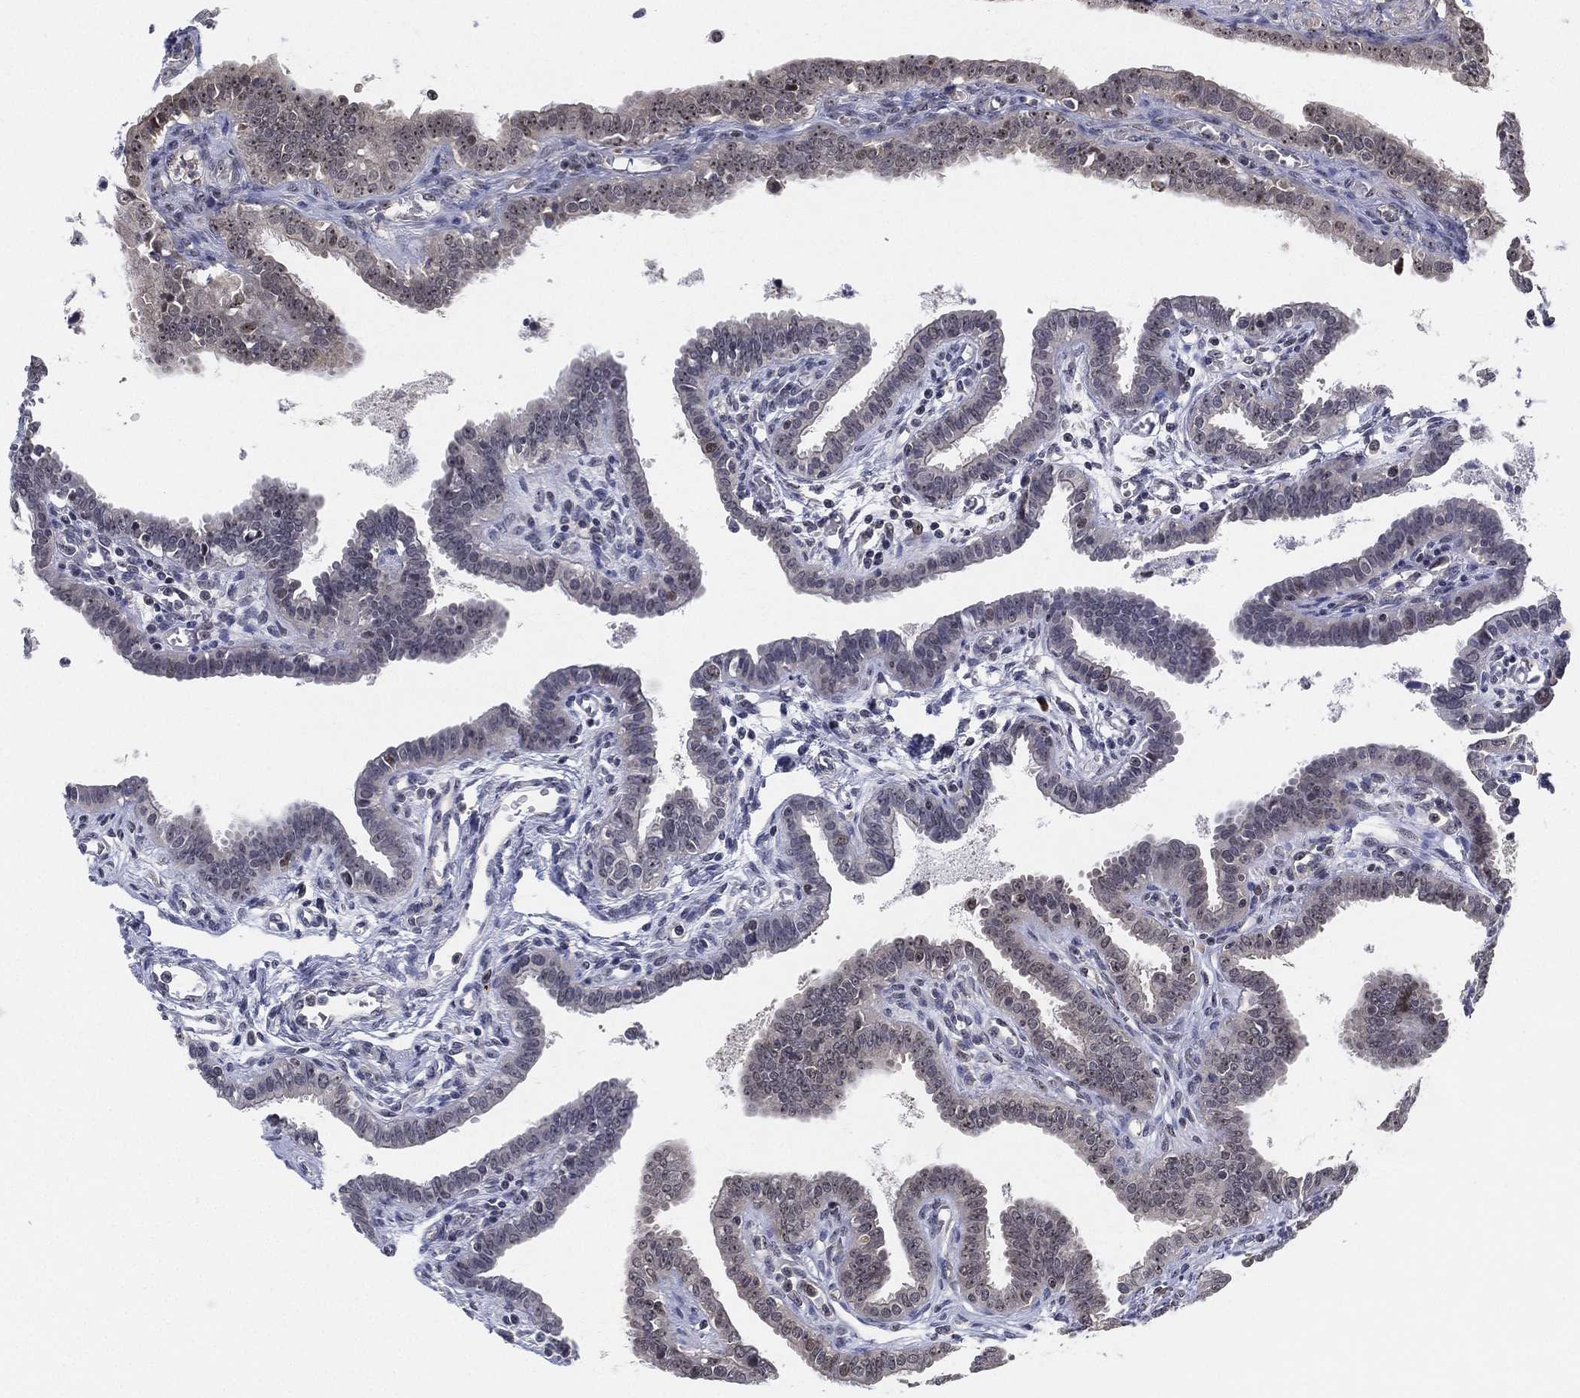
{"staining": {"intensity": "strong", "quantity": "<25%", "location": "nuclear"}, "tissue": "fallopian tube", "cell_type": "Glandular cells", "image_type": "normal", "snomed": [{"axis": "morphology", "description": "Normal tissue, NOS"}, {"axis": "morphology", "description": "Carcinoma, endometroid"}, {"axis": "topography", "description": "Fallopian tube"}, {"axis": "topography", "description": "Ovary"}], "caption": "This histopathology image reveals unremarkable fallopian tube stained with IHC to label a protein in brown. The nuclear of glandular cells show strong positivity for the protein. Nuclei are counter-stained blue.", "gene": "PPP1R16B", "patient": {"sex": "female", "age": 42}}